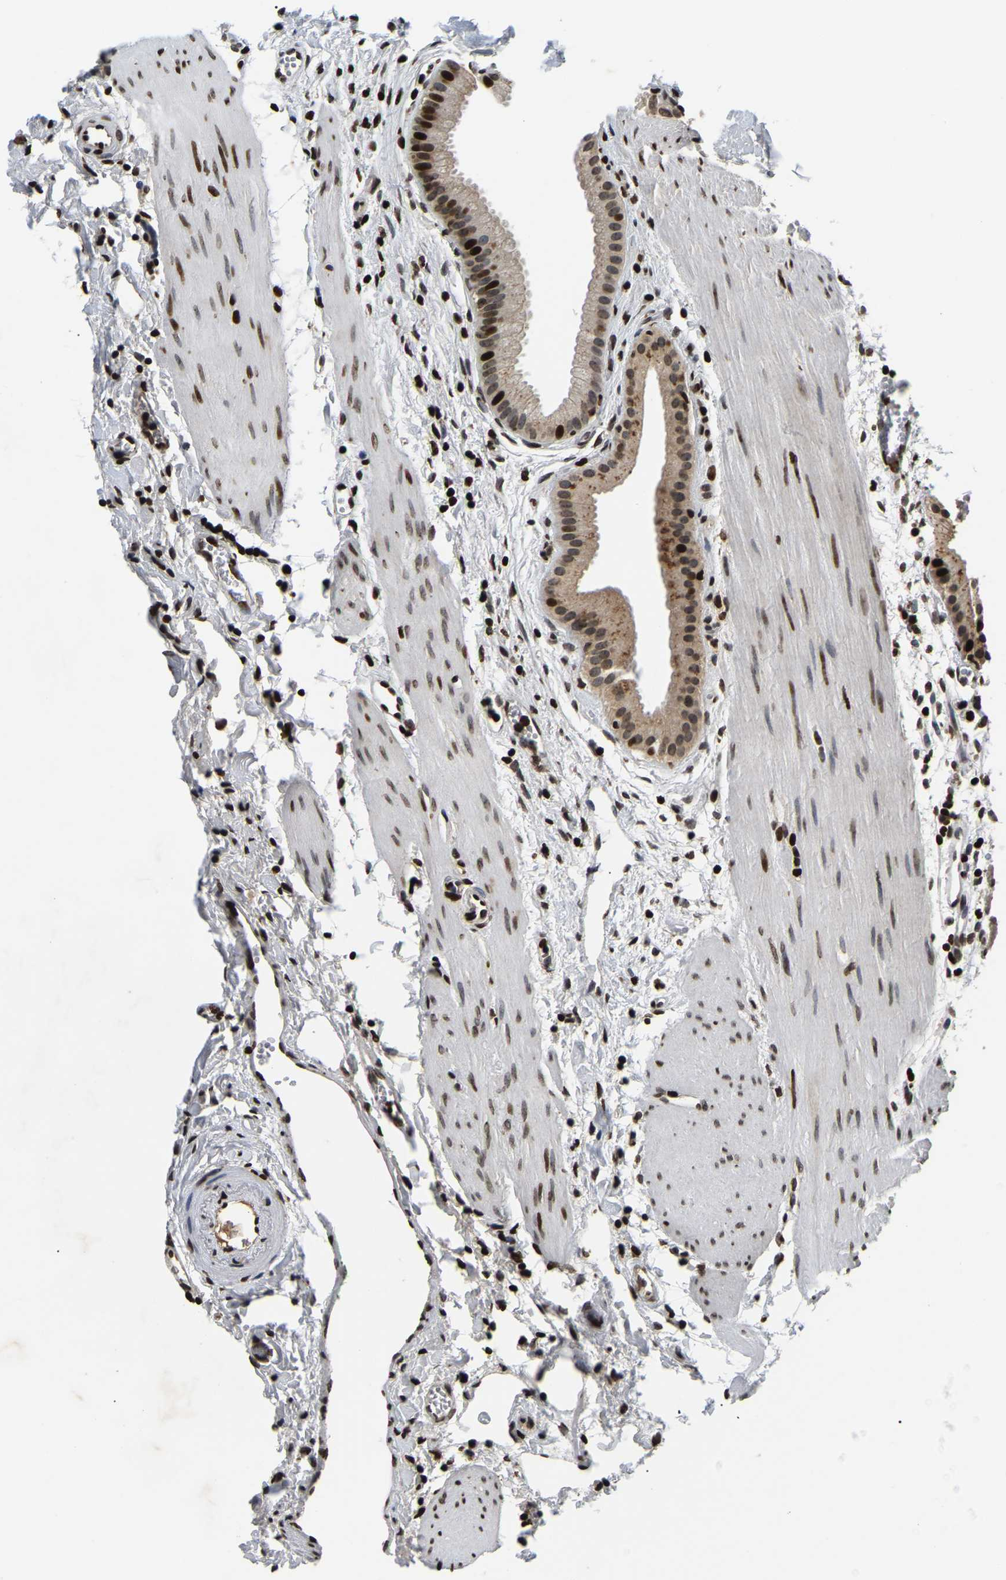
{"staining": {"intensity": "strong", "quantity": ">75%", "location": "nuclear"}, "tissue": "gallbladder", "cell_type": "Glandular cells", "image_type": "normal", "snomed": [{"axis": "morphology", "description": "Normal tissue, NOS"}, {"axis": "topography", "description": "Gallbladder"}], "caption": "Immunohistochemical staining of normal human gallbladder reveals >75% levels of strong nuclear protein staining in about >75% of glandular cells.", "gene": "LRRC61", "patient": {"sex": "female", "age": 64}}